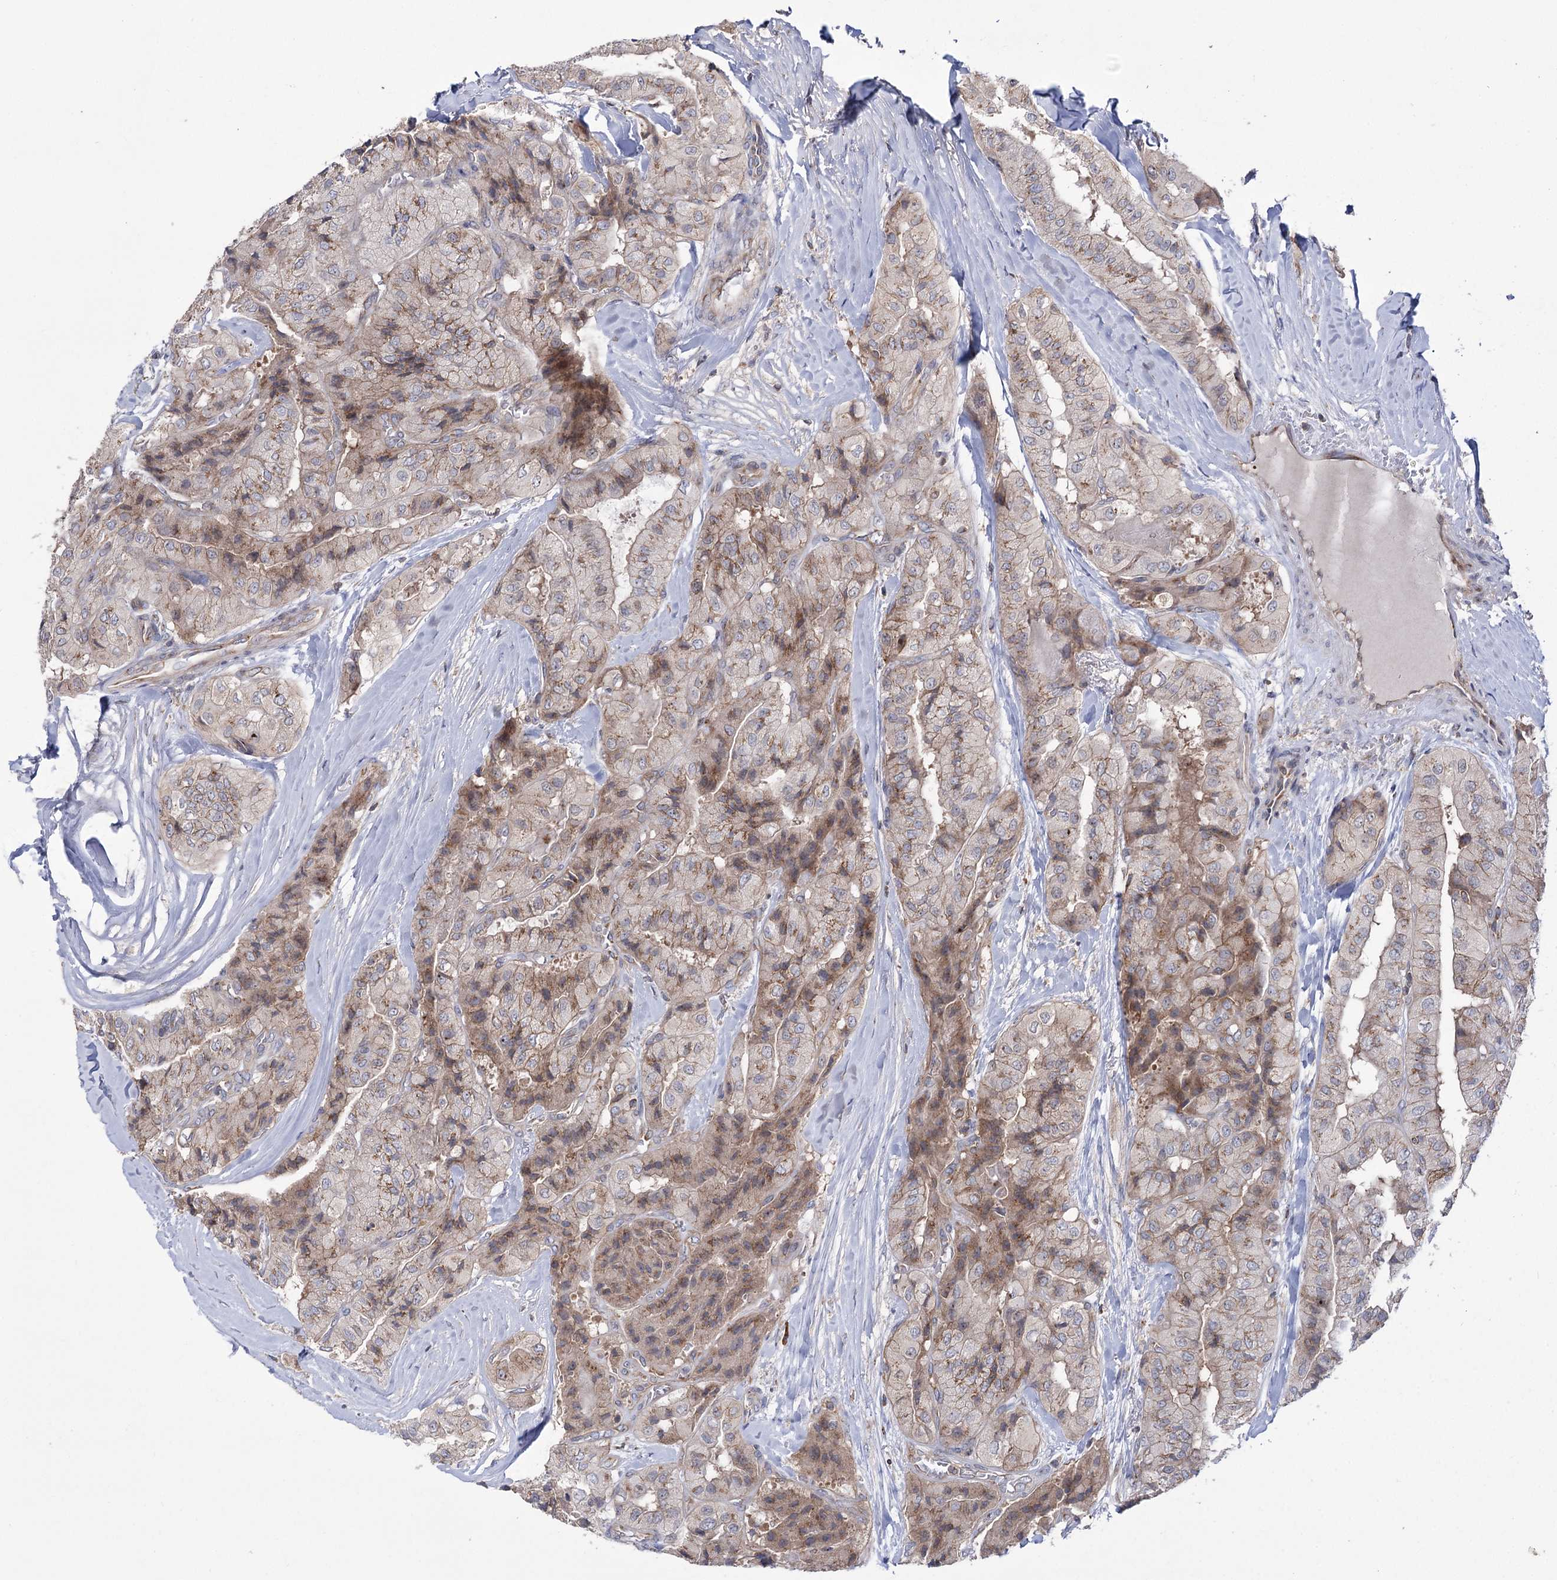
{"staining": {"intensity": "weak", "quantity": "25%-75%", "location": "cytoplasmic/membranous"}, "tissue": "thyroid cancer", "cell_type": "Tumor cells", "image_type": "cancer", "snomed": [{"axis": "morphology", "description": "Papillary adenocarcinoma, NOS"}, {"axis": "topography", "description": "Thyroid gland"}], "caption": "Immunohistochemical staining of thyroid papillary adenocarcinoma reveals low levels of weak cytoplasmic/membranous positivity in about 25%-75% of tumor cells. The staining is performed using DAB brown chromogen to label protein expression. The nuclei are counter-stained blue using hematoxylin.", "gene": "ZNF622", "patient": {"sex": "female", "age": 59}}